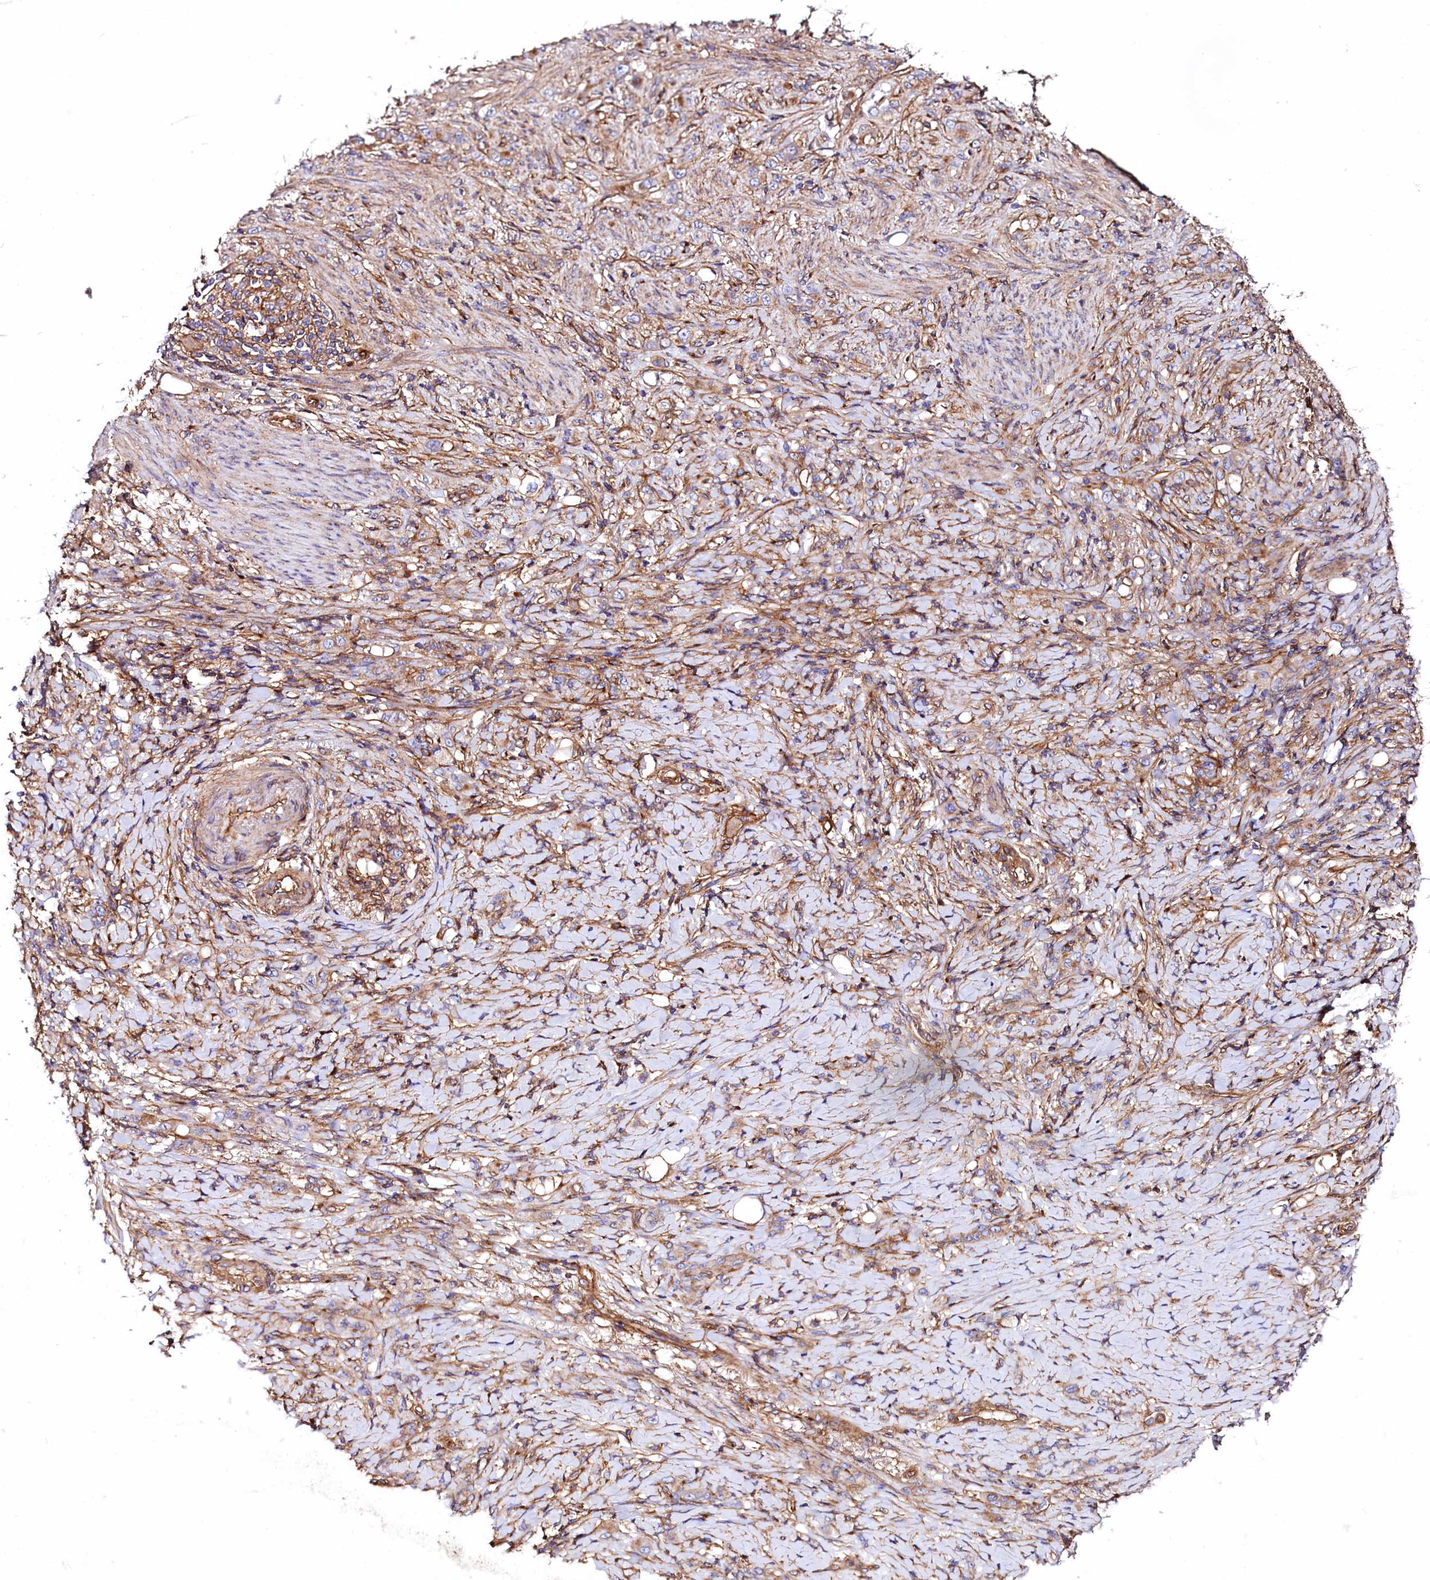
{"staining": {"intensity": "weak", "quantity": "25%-75%", "location": "cytoplasmic/membranous"}, "tissue": "stomach cancer", "cell_type": "Tumor cells", "image_type": "cancer", "snomed": [{"axis": "morphology", "description": "Adenocarcinoma, NOS"}, {"axis": "topography", "description": "Stomach"}], "caption": "Stomach cancer (adenocarcinoma) stained for a protein (brown) displays weak cytoplasmic/membranous positive staining in approximately 25%-75% of tumor cells.", "gene": "ANO6", "patient": {"sex": "female", "age": 79}}